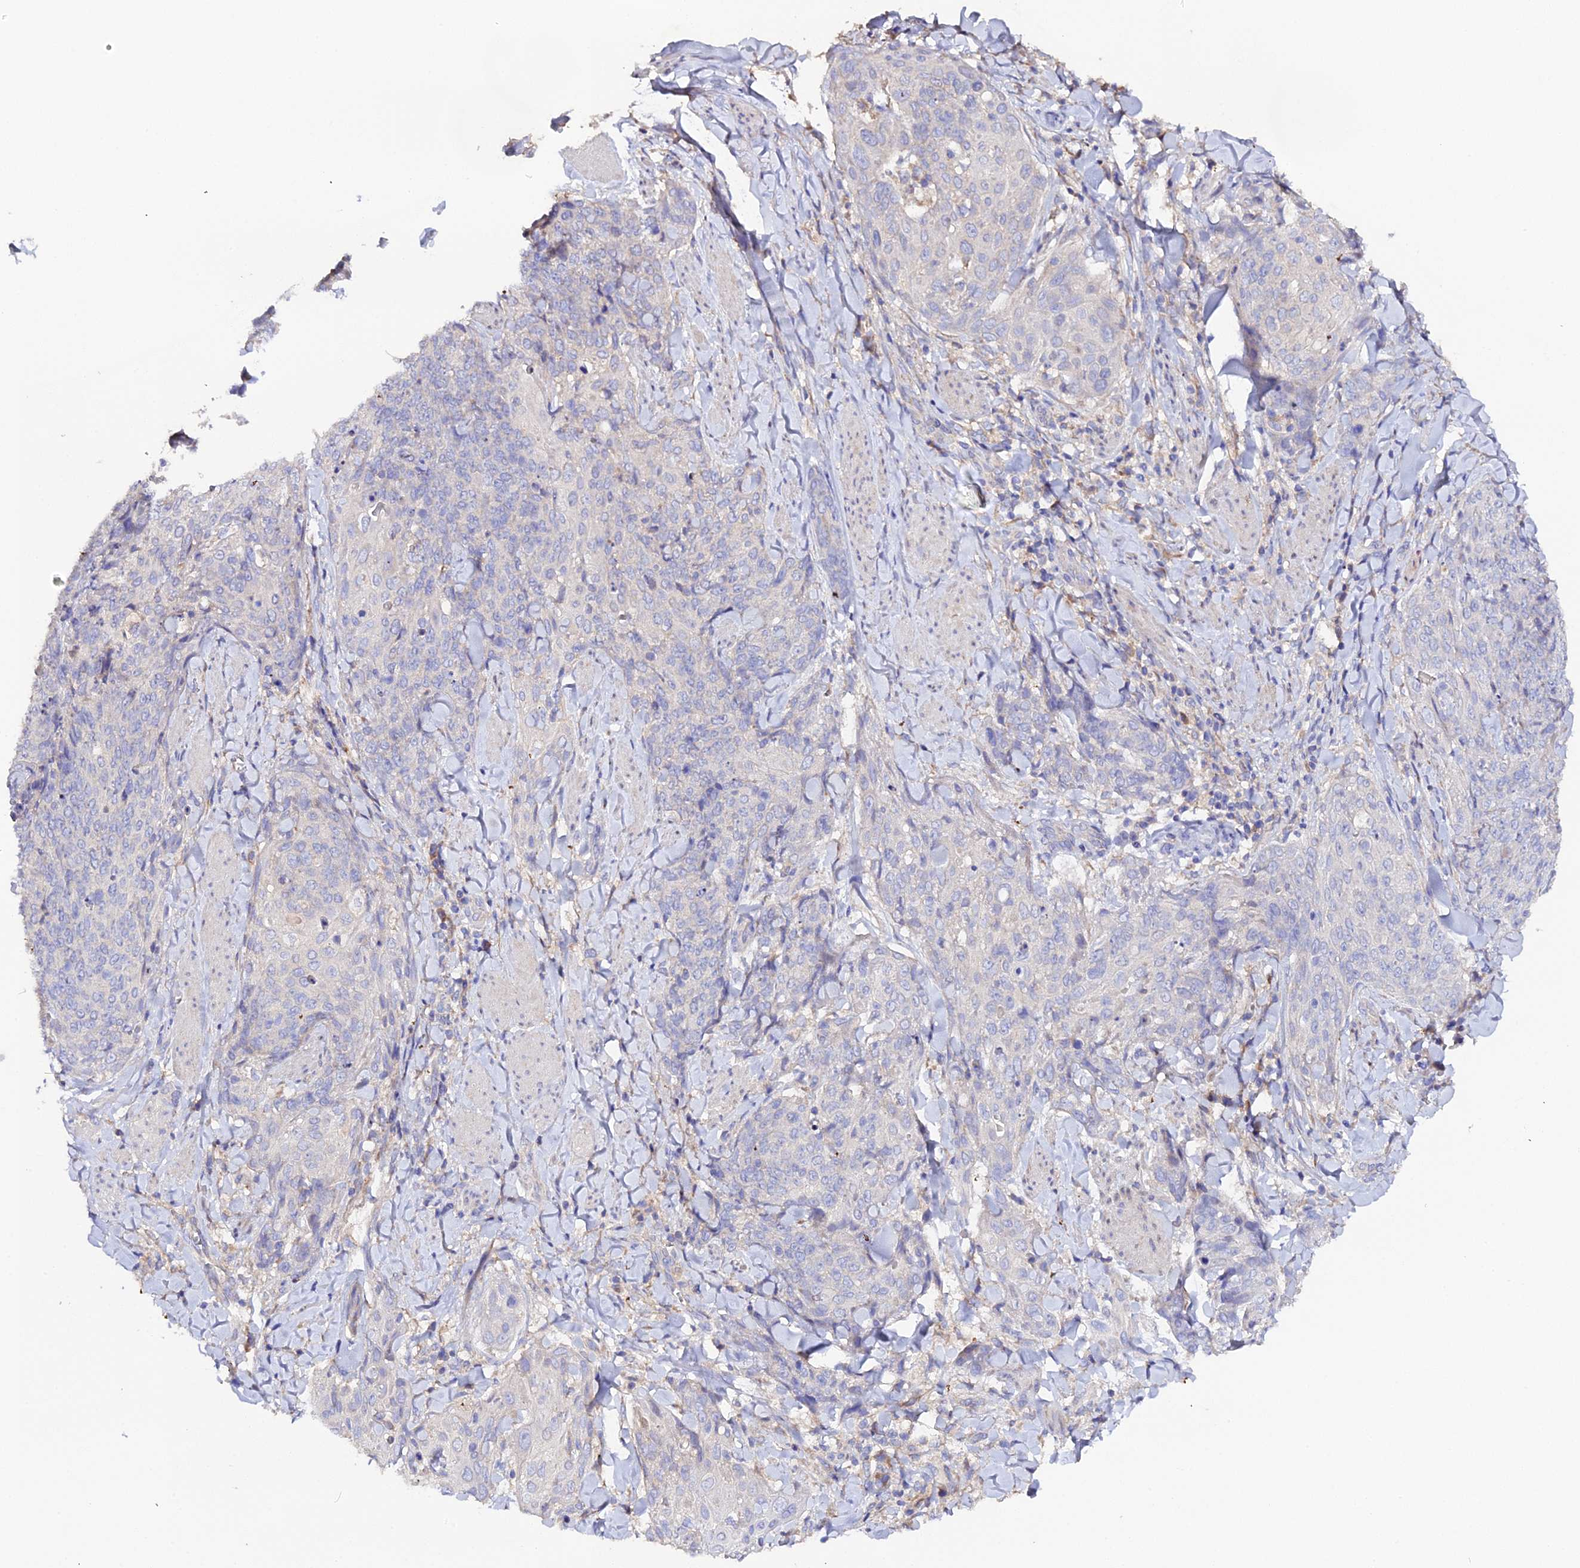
{"staining": {"intensity": "negative", "quantity": "none", "location": "none"}, "tissue": "skin cancer", "cell_type": "Tumor cells", "image_type": "cancer", "snomed": [{"axis": "morphology", "description": "Squamous cell carcinoma, NOS"}, {"axis": "topography", "description": "Skin"}, {"axis": "topography", "description": "Vulva"}], "caption": "There is no significant staining in tumor cells of skin squamous cell carcinoma.", "gene": "SCX", "patient": {"sex": "female", "age": 85}}